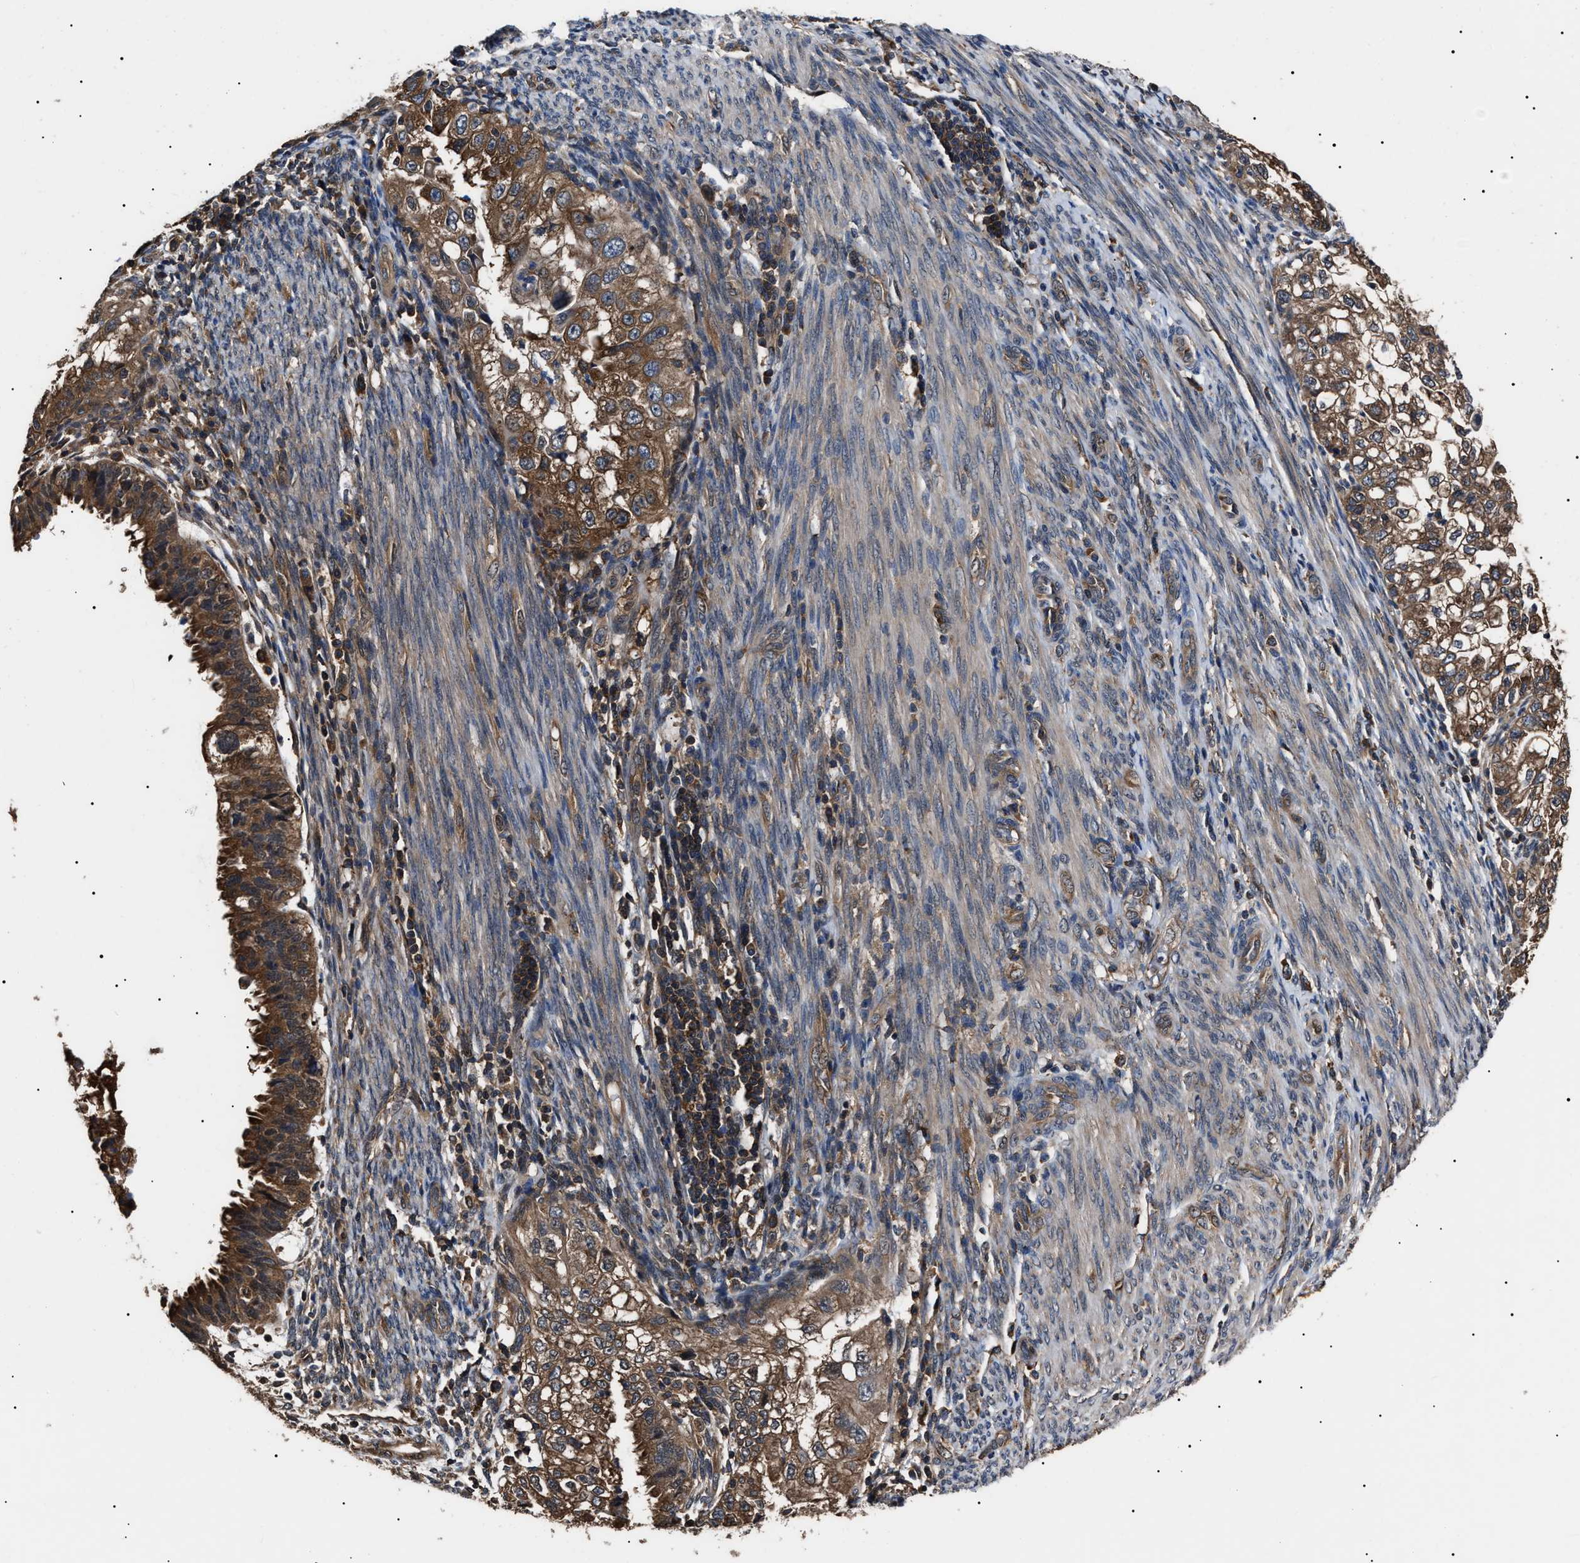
{"staining": {"intensity": "moderate", "quantity": ">75%", "location": "cytoplasmic/membranous"}, "tissue": "endometrial cancer", "cell_type": "Tumor cells", "image_type": "cancer", "snomed": [{"axis": "morphology", "description": "Adenocarcinoma, NOS"}, {"axis": "topography", "description": "Endometrium"}], "caption": "Immunohistochemistry (IHC) staining of endometrial adenocarcinoma, which exhibits medium levels of moderate cytoplasmic/membranous staining in about >75% of tumor cells indicating moderate cytoplasmic/membranous protein staining. The staining was performed using DAB (brown) for protein detection and nuclei were counterstained in hematoxylin (blue).", "gene": "CCT8", "patient": {"sex": "female", "age": 85}}